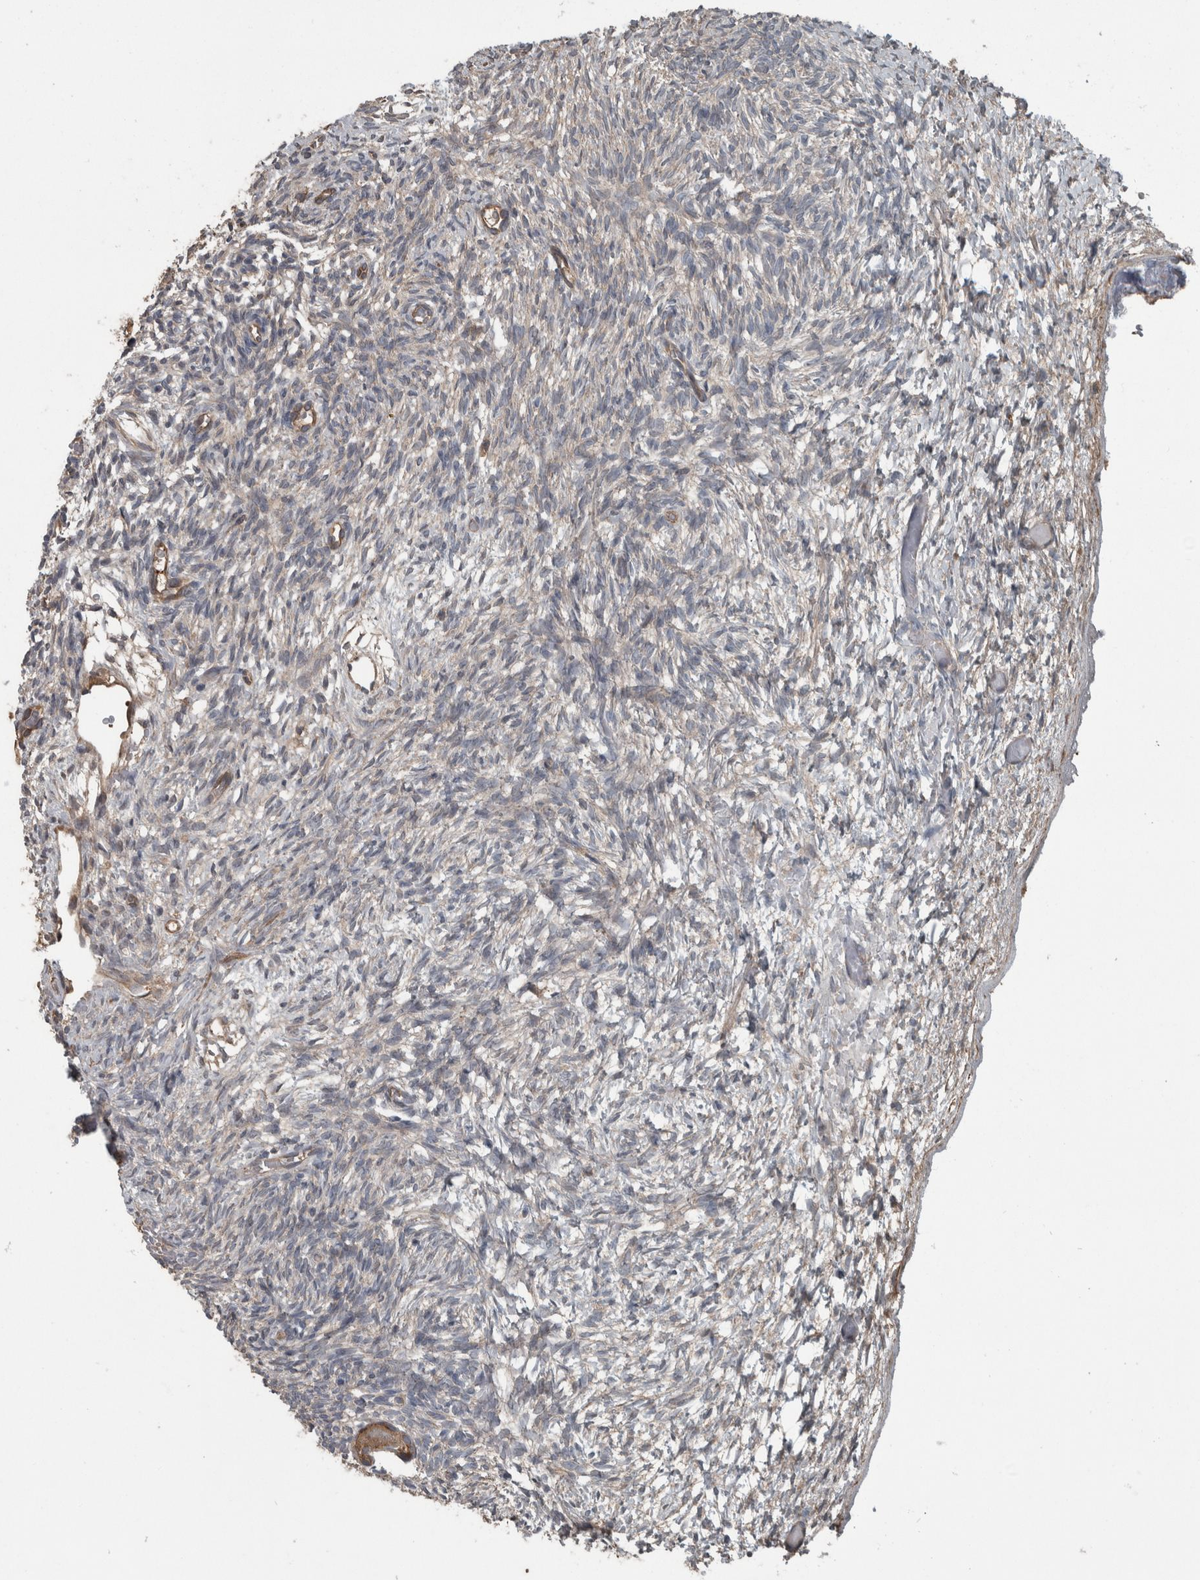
{"staining": {"intensity": "moderate", "quantity": ">75%", "location": "cytoplasmic/membranous"}, "tissue": "ovary", "cell_type": "Follicle cells", "image_type": "normal", "snomed": [{"axis": "morphology", "description": "Normal tissue, NOS"}, {"axis": "topography", "description": "Ovary"}], "caption": "Moderate cytoplasmic/membranous expression is seen in about >75% of follicle cells in unremarkable ovary. (DAB IHC with brightfield microscopy, high magnification).", "gene": "EXOC8", "patient": {"sex": "female", "age": 34}}